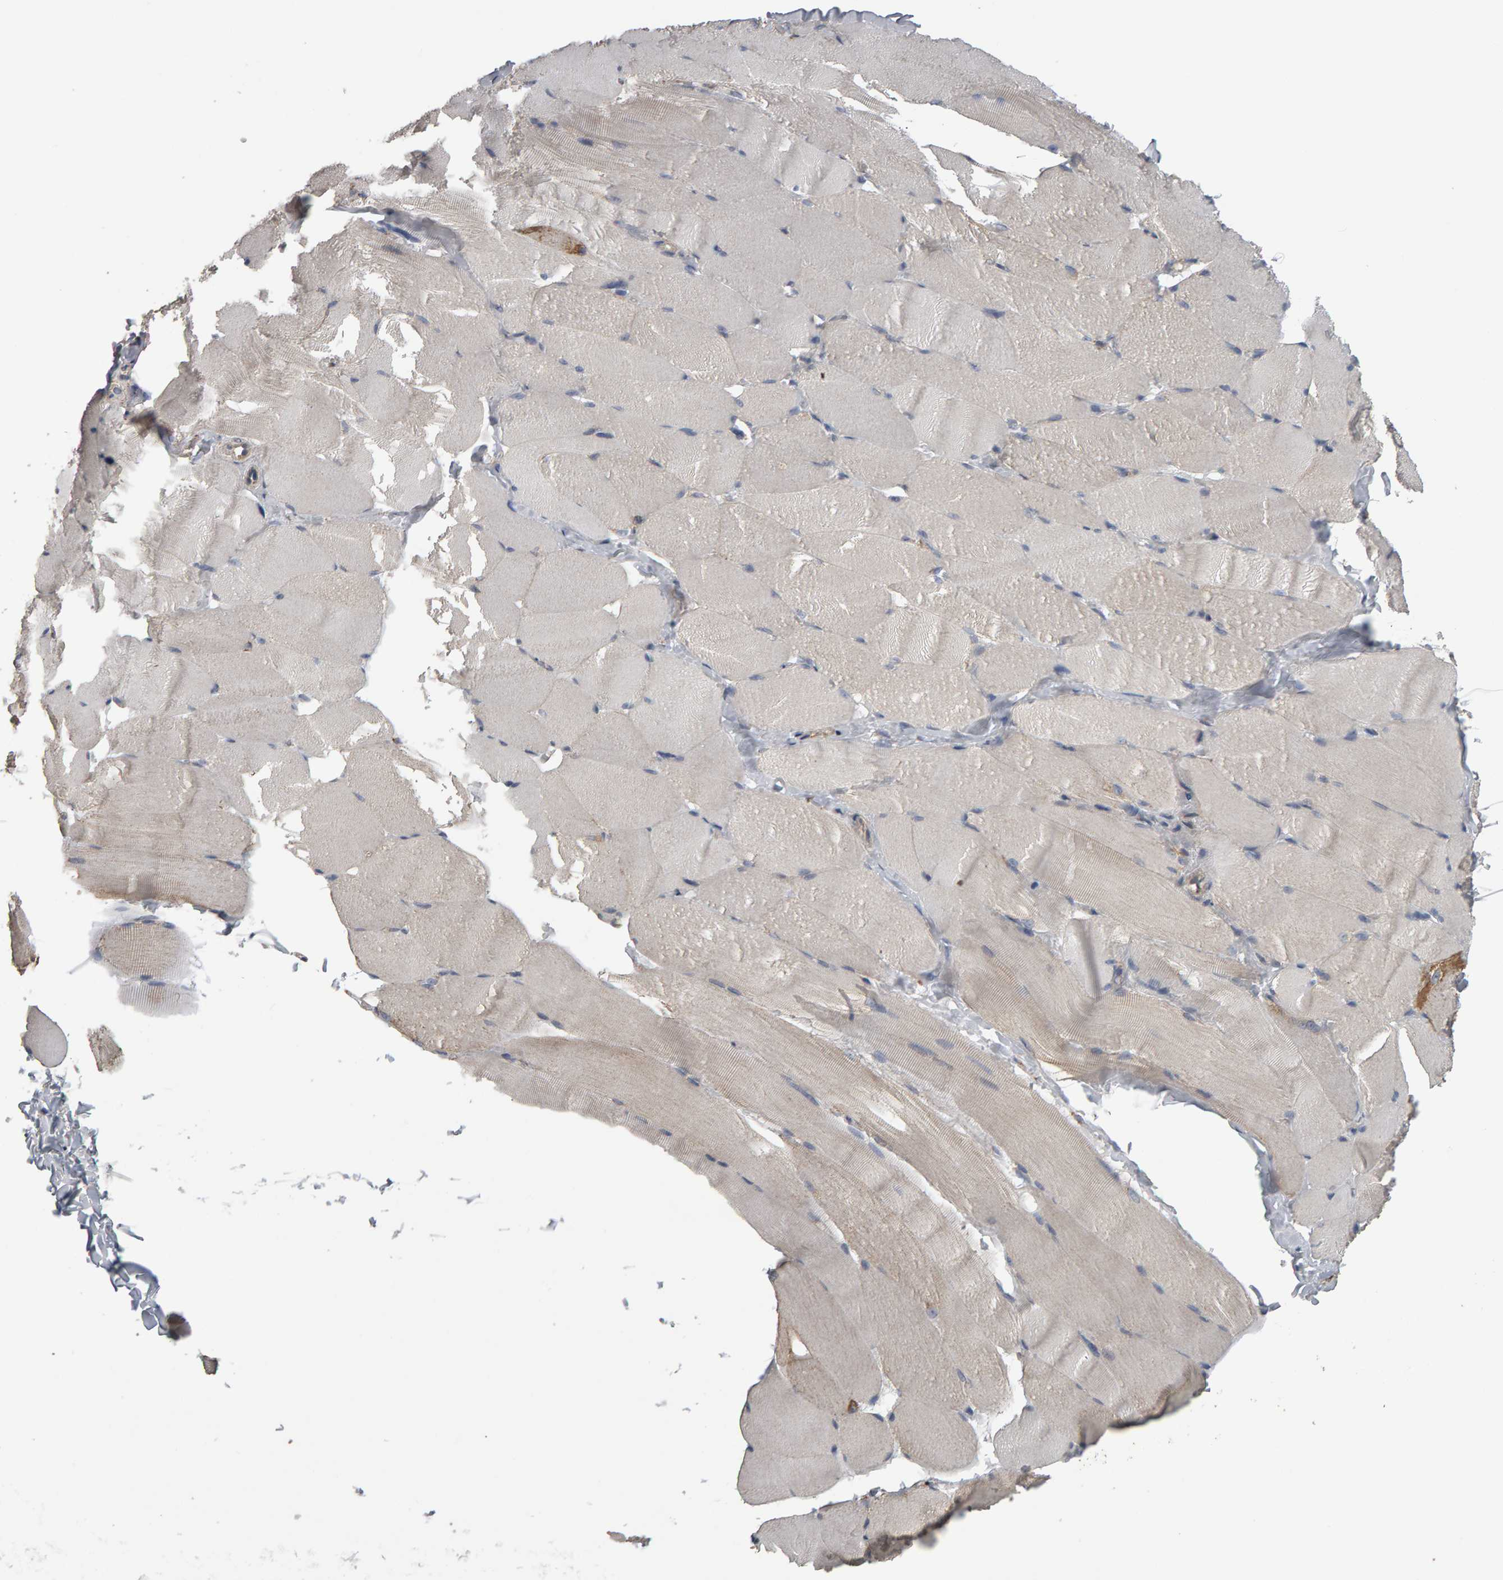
{"staining": {"intensity": "weak", "quantity": "<25%", "location": "cytoplasmic/membranous"}, "tissue": "skeletal muscle", "cell_type": "Myocytes", "image_type": "normal", "snomed": [{"axis": "morphology", "description": "Normal tissue, NOS"}, {"axis": "topography", "description": "Skin"}, {"axis": "topography", "description": "Skeletal muscle"}], "caption": "High magnification brightfield microscopy of unremarkable skeletal muscle stained with DAB (brown) and counterstained with hematoxylin (blue): myocytes show no significant staining.", "gene": "TOM1L1", "patient": {"sex": "male", "age": 83}}